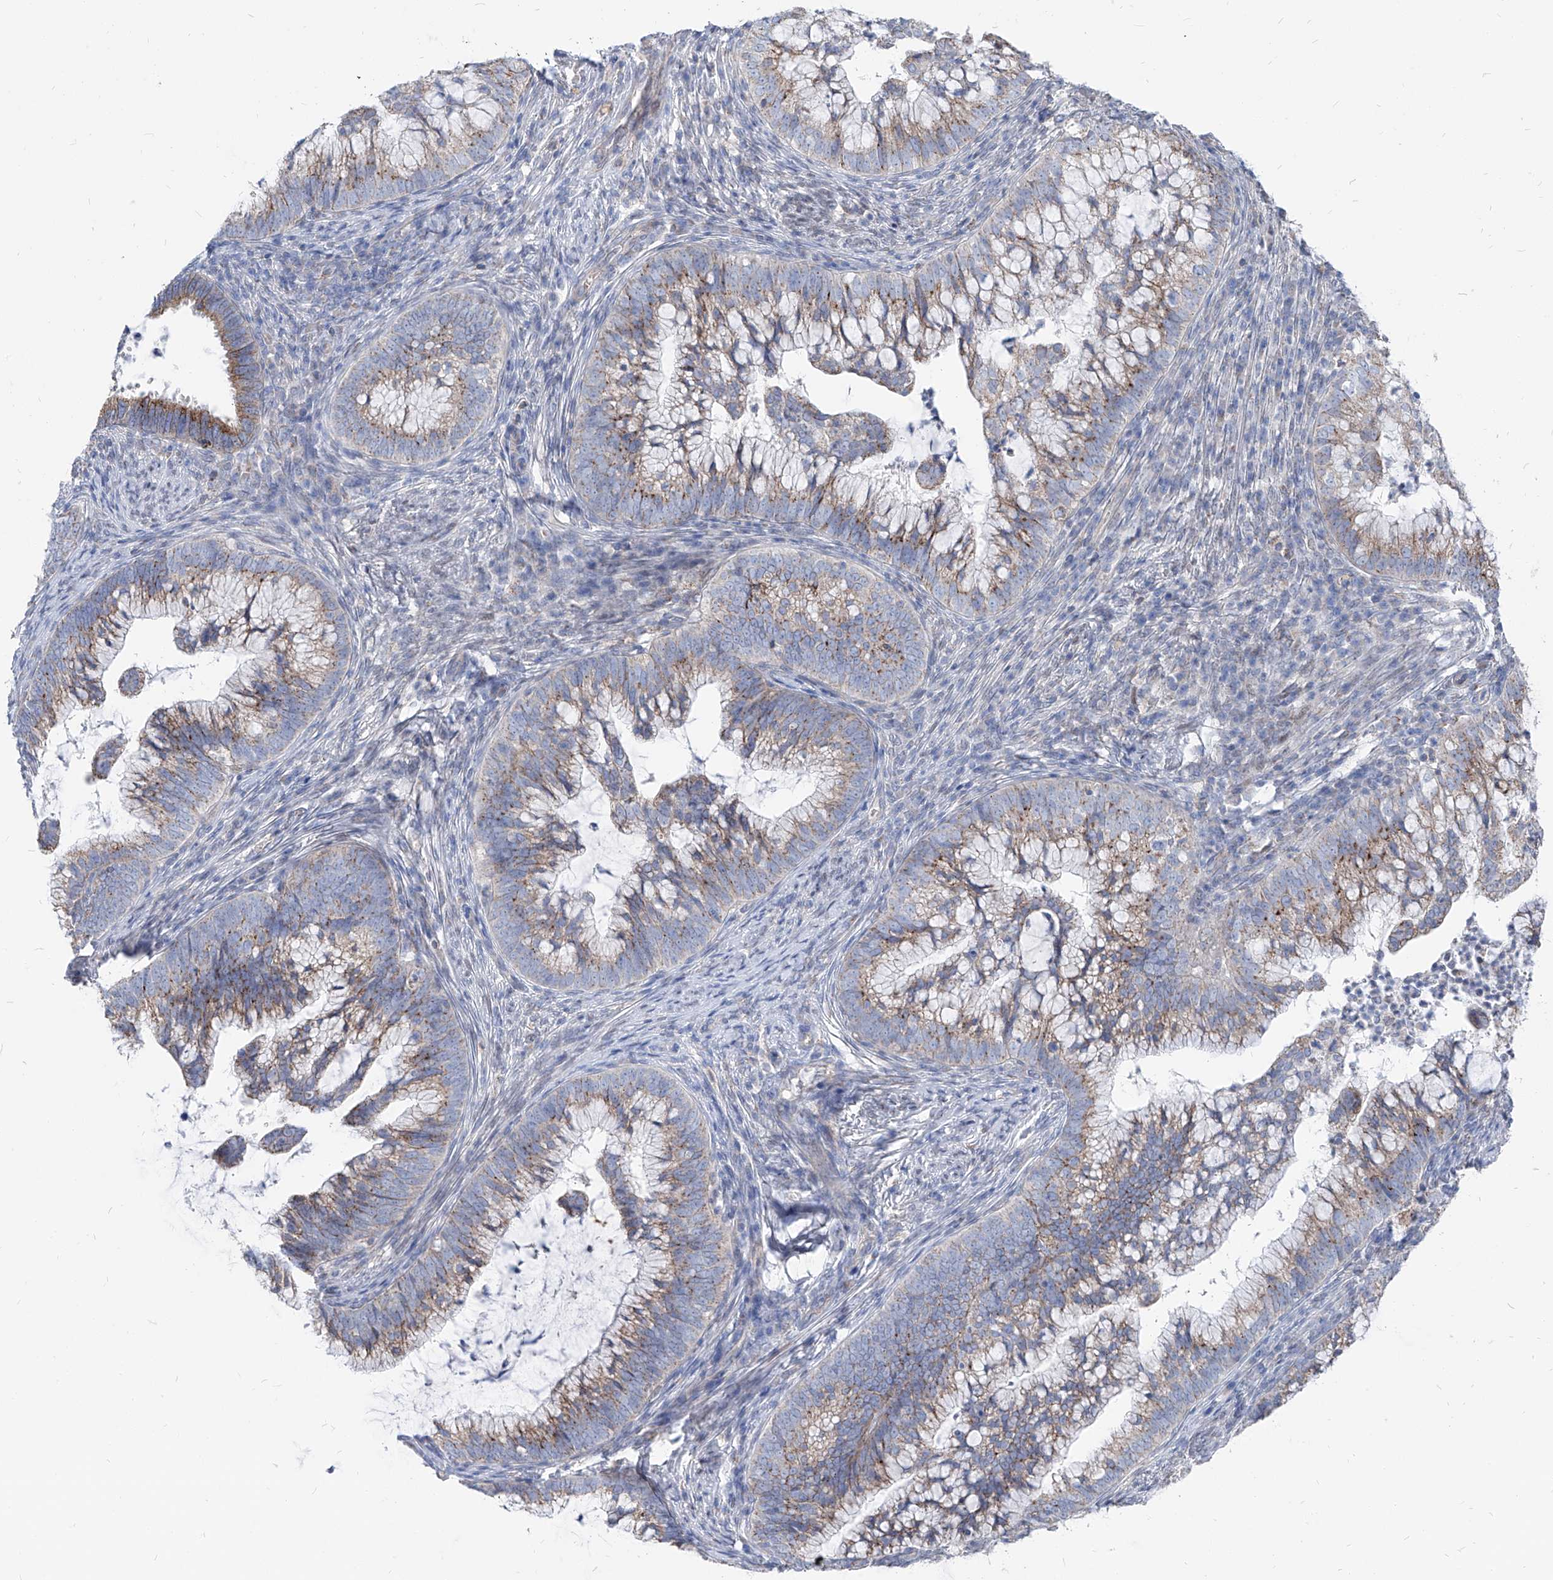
{"staining": {"intensity": "weak", "quantity": ">75%", "location": "cytoplasmic/membranous"}, "tissue": "cervical cancer", "cell_type": "Tumor cells", "image_type": "cancer", "snomed": [{"axis": "morphology", "description": "Adenocarcinoma, NOS"}, {"axis": "topography", "description": "Cervix"}], "caption": "Cervical cancer stained with immunohistochemistry exhibits weak cytoplasmic/membranous expression in about >75% of tumor cells.", "gene": "AGPS", "patient": {"sex": "female", "age": 36}}